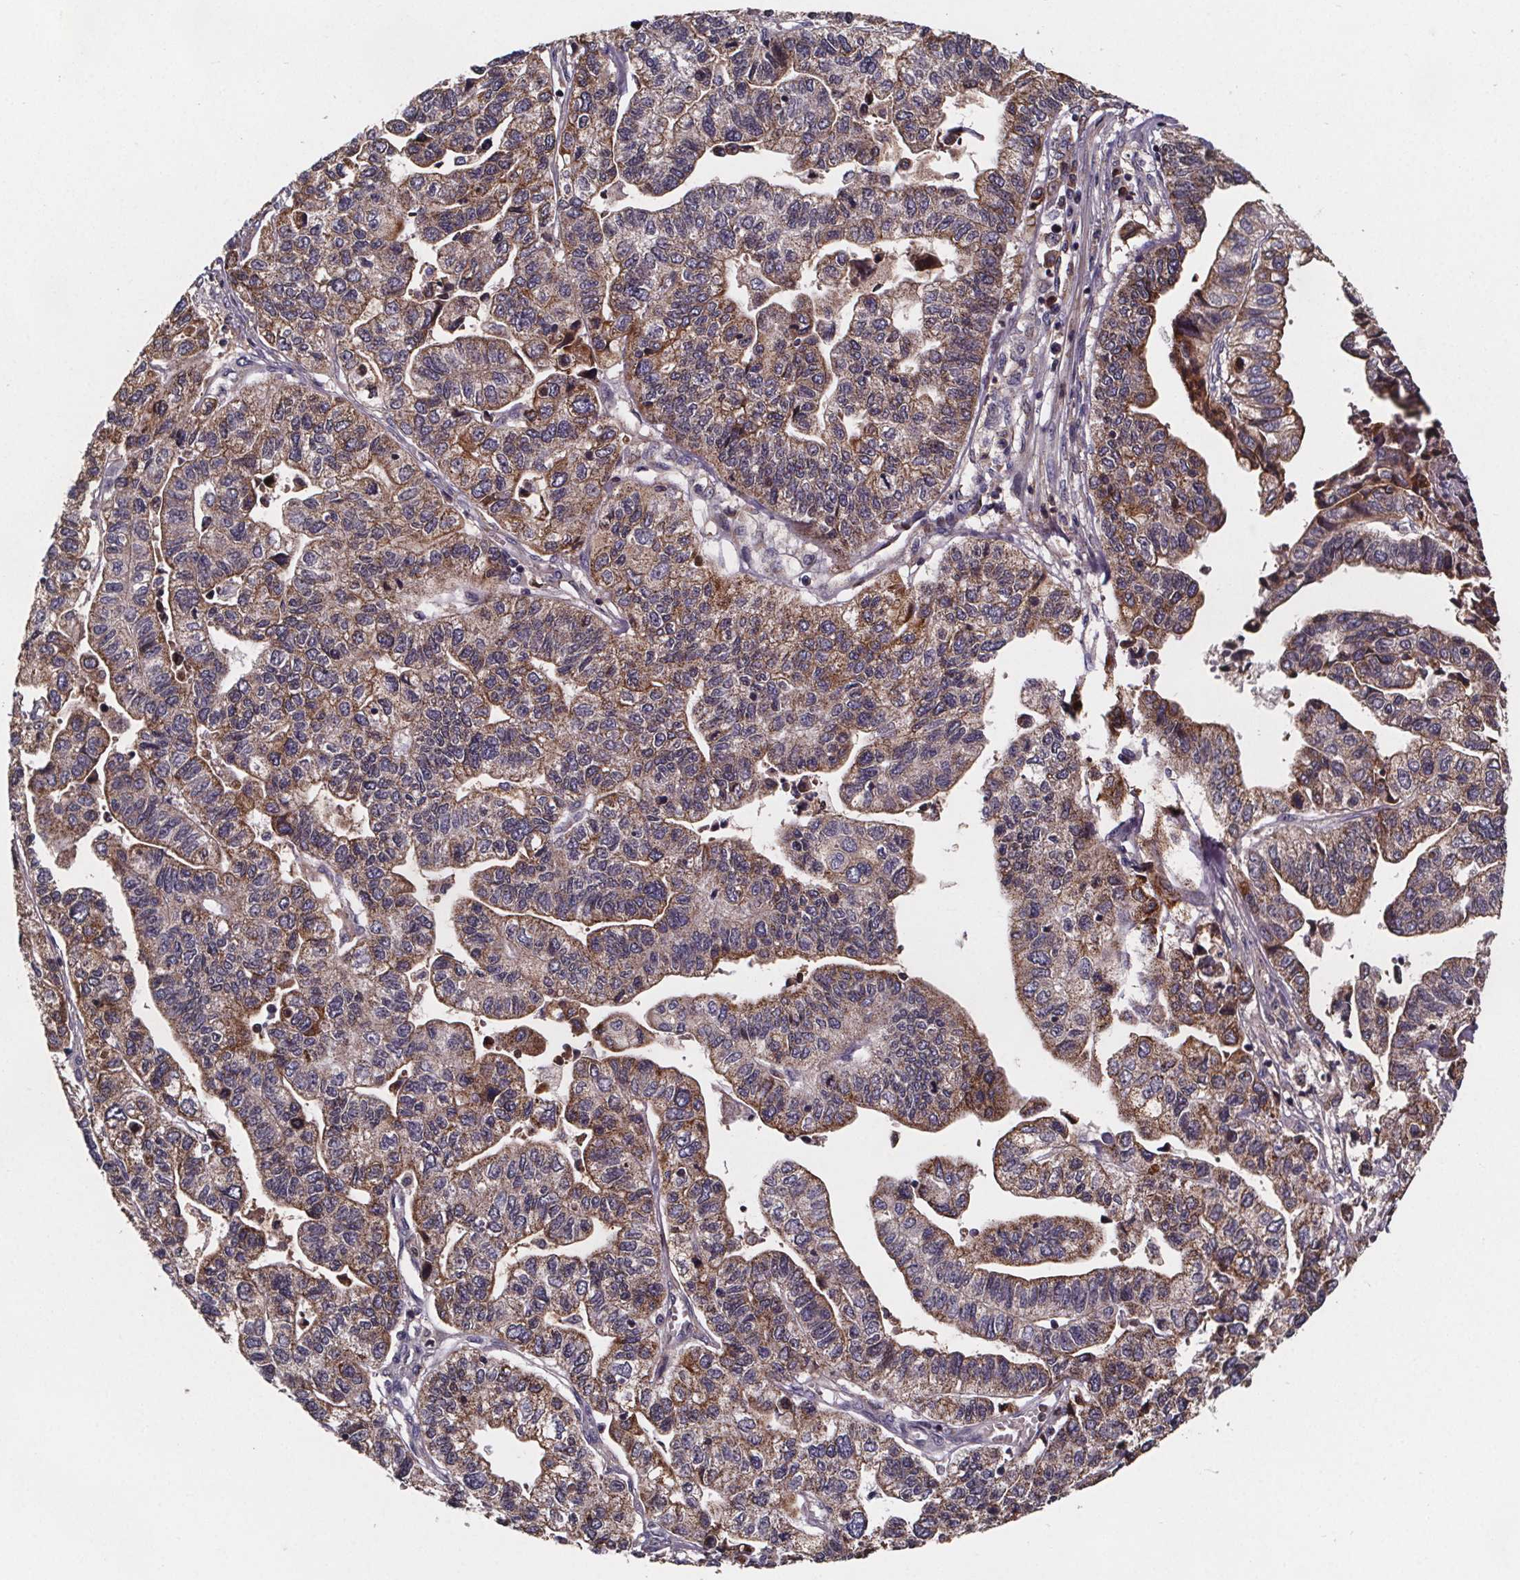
{"staining": {"intensity": "moderate", "quantity": "25%-75%", "location": "cytoplasmic/membranous"}, "tissue": "stomach cancer", "cell_type": "Tumor cells", "image_type": "cancer", "snomed": [{"axis": "morphology", "description": "Adenocarcinoma, NOS"}, {"axis": "topography", "description": "Stomach, upper"}], "caption": "Stomach adenocarcinoma was stained to show a protein in brown. There is medium levels of moderate cytoplasmic/membranous positivity in approximately 25%-75% of tumor cells.", "gene": "FASTKD3", "patient": {"sex": "female", "age": 67}}